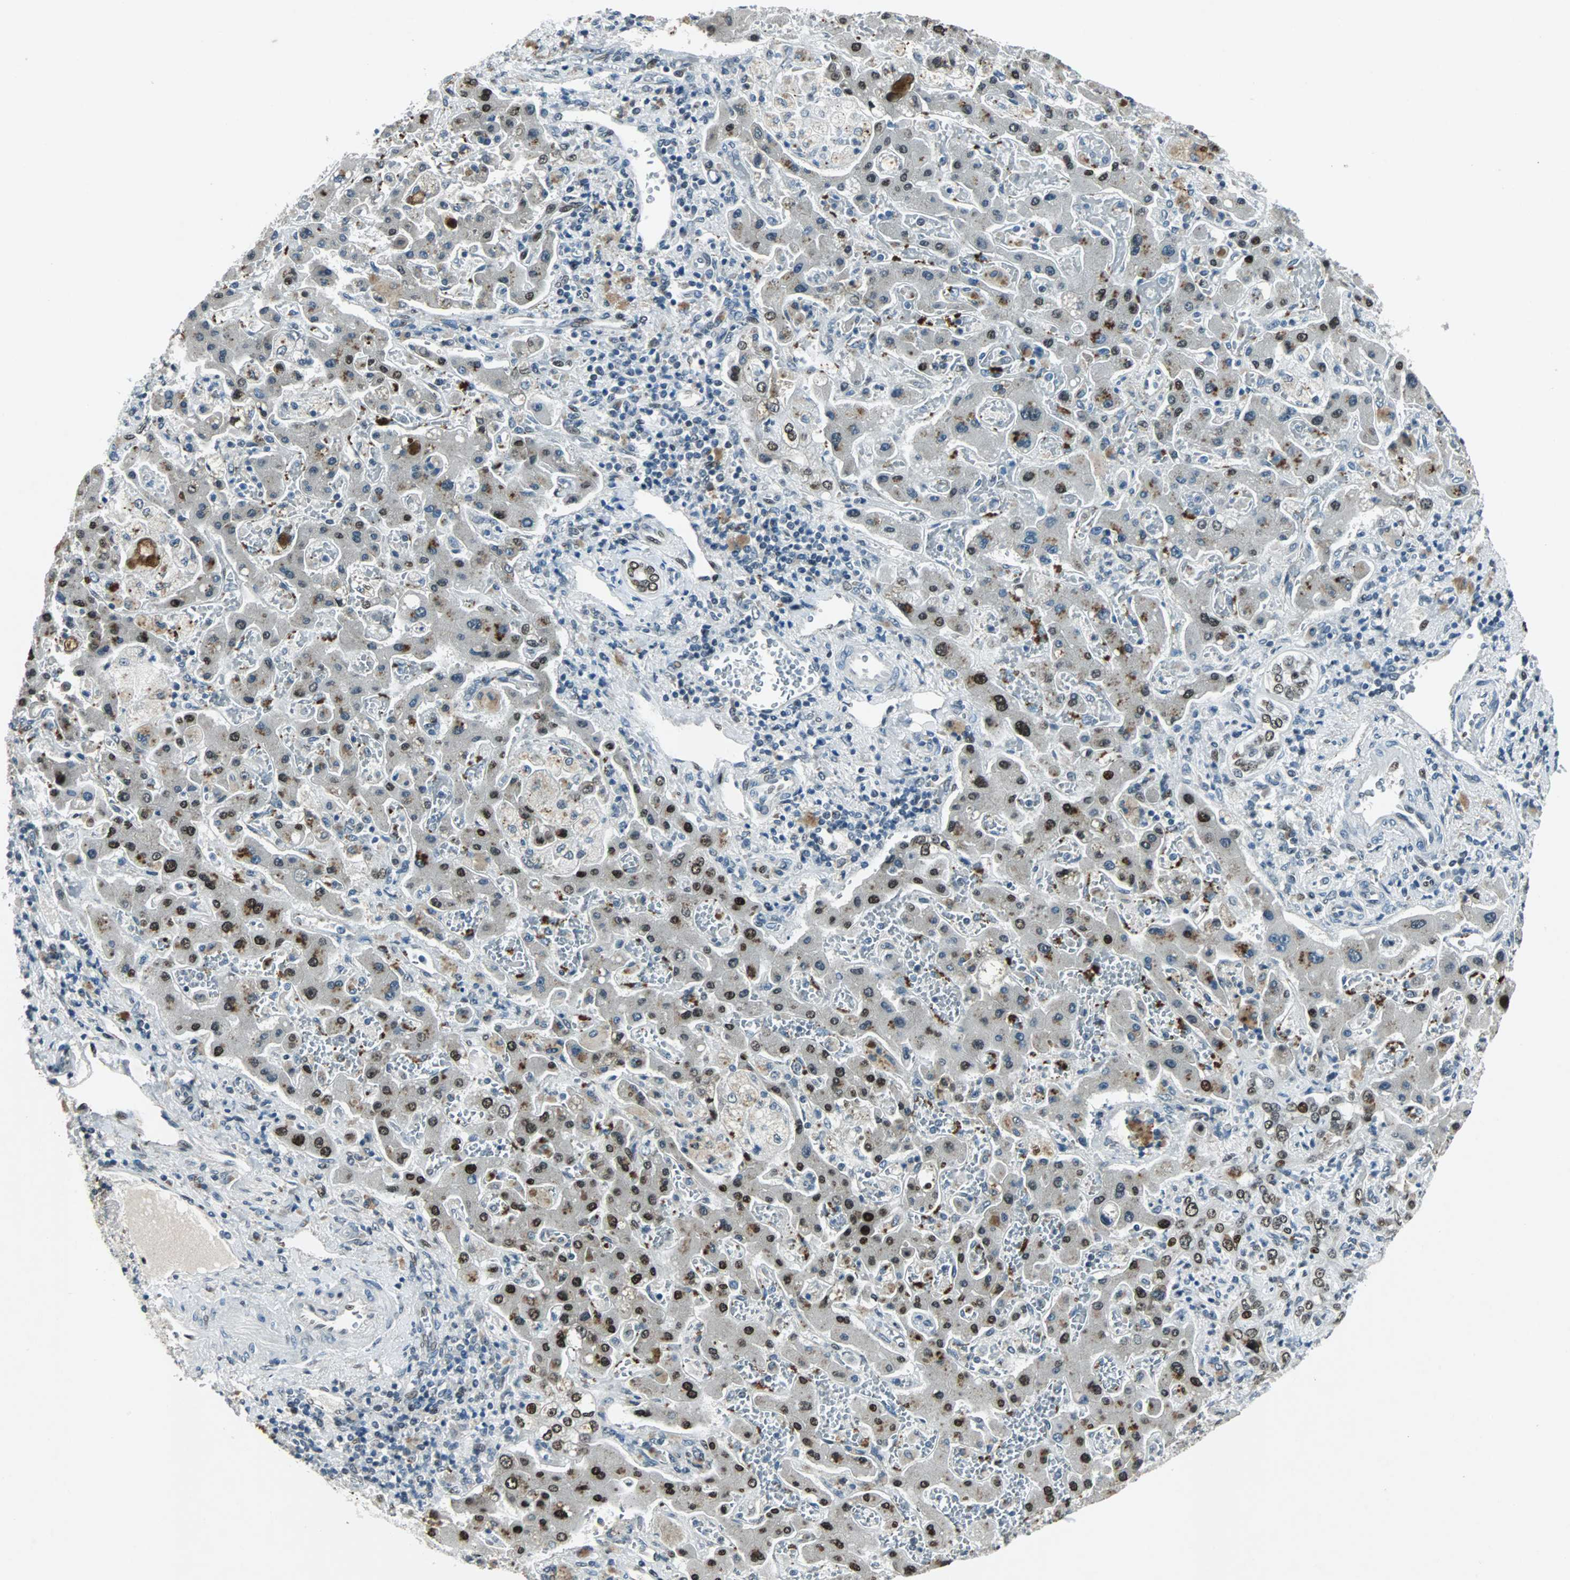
{"staining": {"intensity": "moderate", "quantity": ">75%", "location": "nuclear"}, "tissue": "liver cancer", "cell_type": "Tumor cells", "image_type": "cancer", "snomed": [{"axis": "morphology", "description": "Cholangiocarcinoma"}, {"axis": "topography", "description": "Liver"}], "caption": "Brown immunohistochemical staining in liver cancer reveals moderate nuclear positivity in about >75% of tumor cells.", "gene": "AJUBA", "patient": {"sex": "male", "age": 50}}